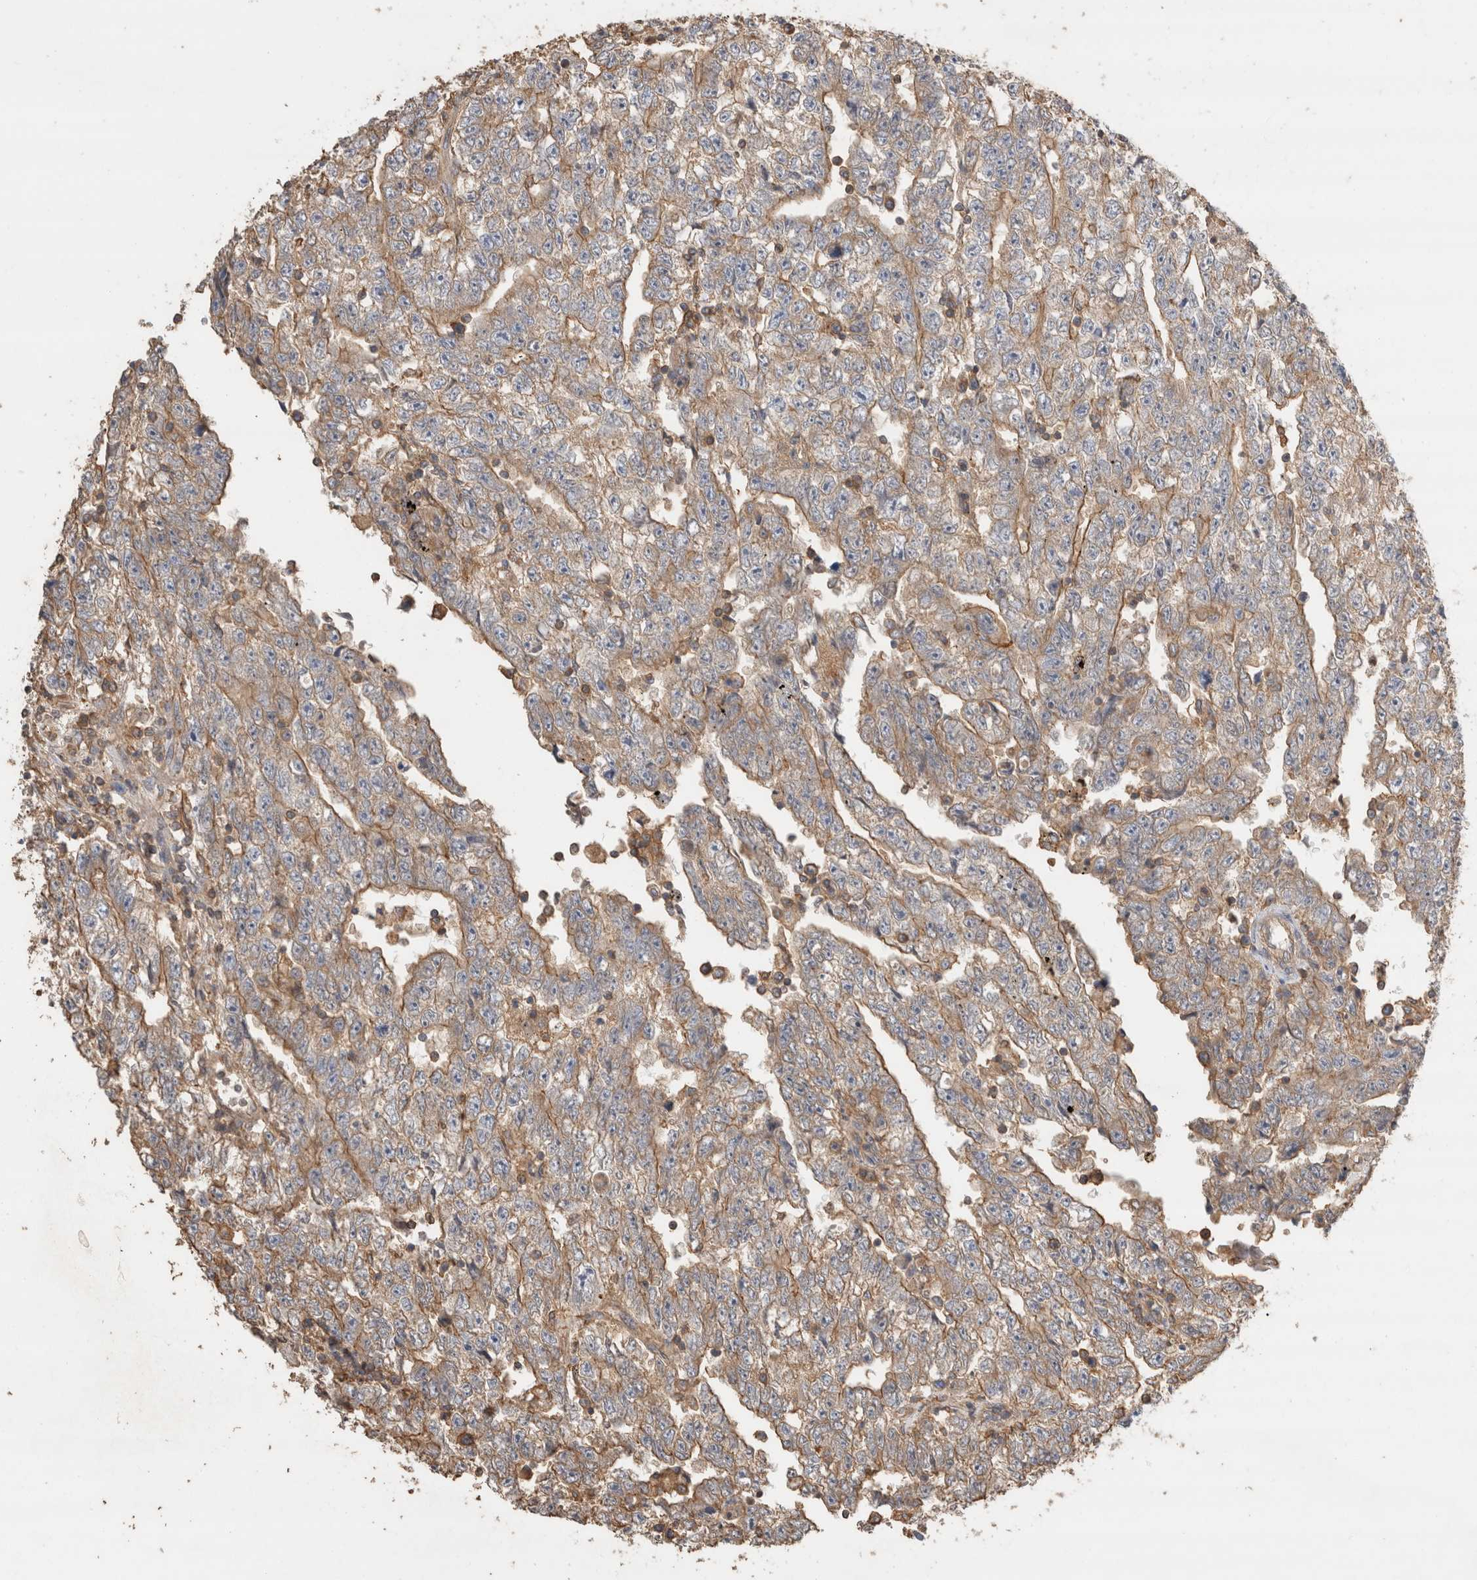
{"staining": {"intensity": "moderate", "quantity": ">75%", "location": "cytoplasmic/membranous"}, "tissue": "testis cancer", "cell_type": "Tumor cells", "image_type": "cancer", "snomed": [{"axis": "morphology", "description": "Carcinoma, Embryonal, NOS"}, {"axis": "topography", "description": "Testis"}], "caption": "Moderate cytoplasmic/membranous expression is present in about >75% of tumor cells in testis cancer (embryonal carcinoma).", "gene": "EIF4G3", "patient": {"sex": "male", "age": 25}}